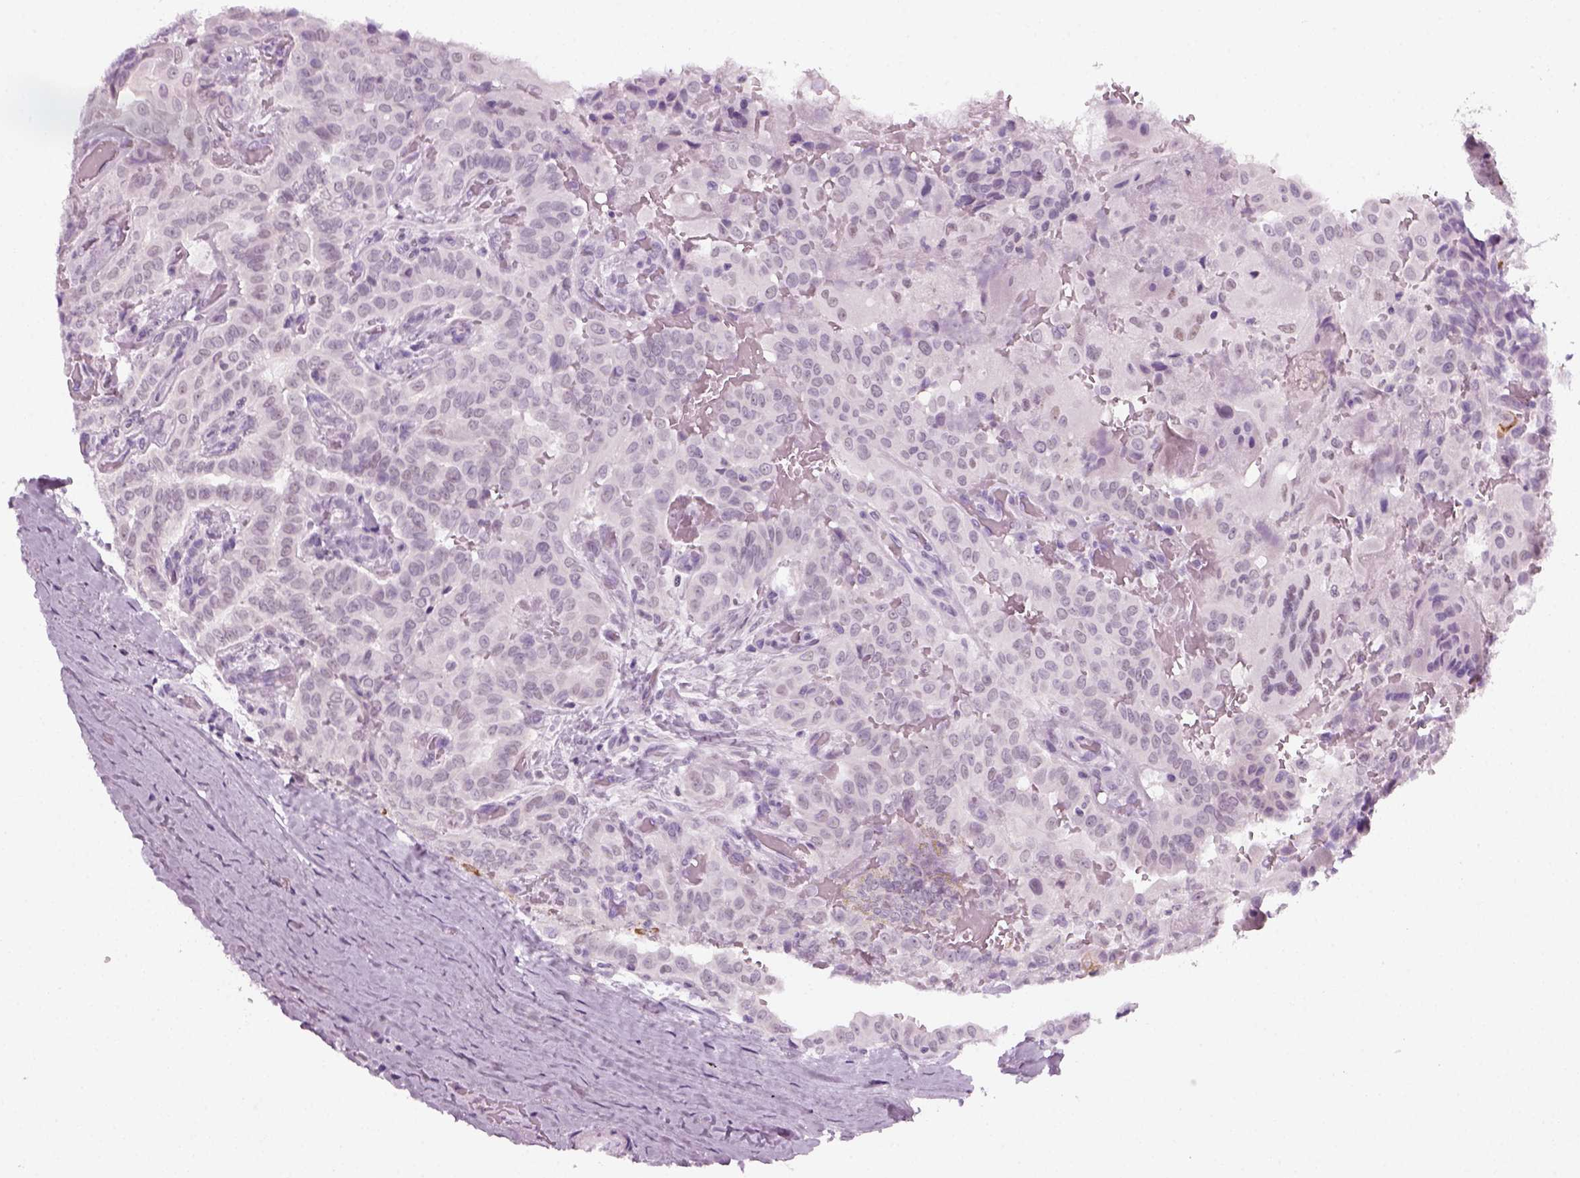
{"staining": {"intensity": "negative", "quantity": "none", "location": "none"}, "tissue": "thyroid cancer", "cell_type": "Tumor cells", "image_type": "cancer", "snomed": [{"axis": "morphology", "description": "Papillary adenocarcinoma, NOS"}, {"axis": "morphology", "description": "Papillary adenoma metastatic"}, {"axis": "topography", "description": "Thyroid gland"}], "caption": "Human thyroid cancer (papillary adenocarcinoma) stained for a protein using IHC displays no positivity in tumor cells.", "gene": "KRT75", "patient": {"sex": "female", "age": 50}}